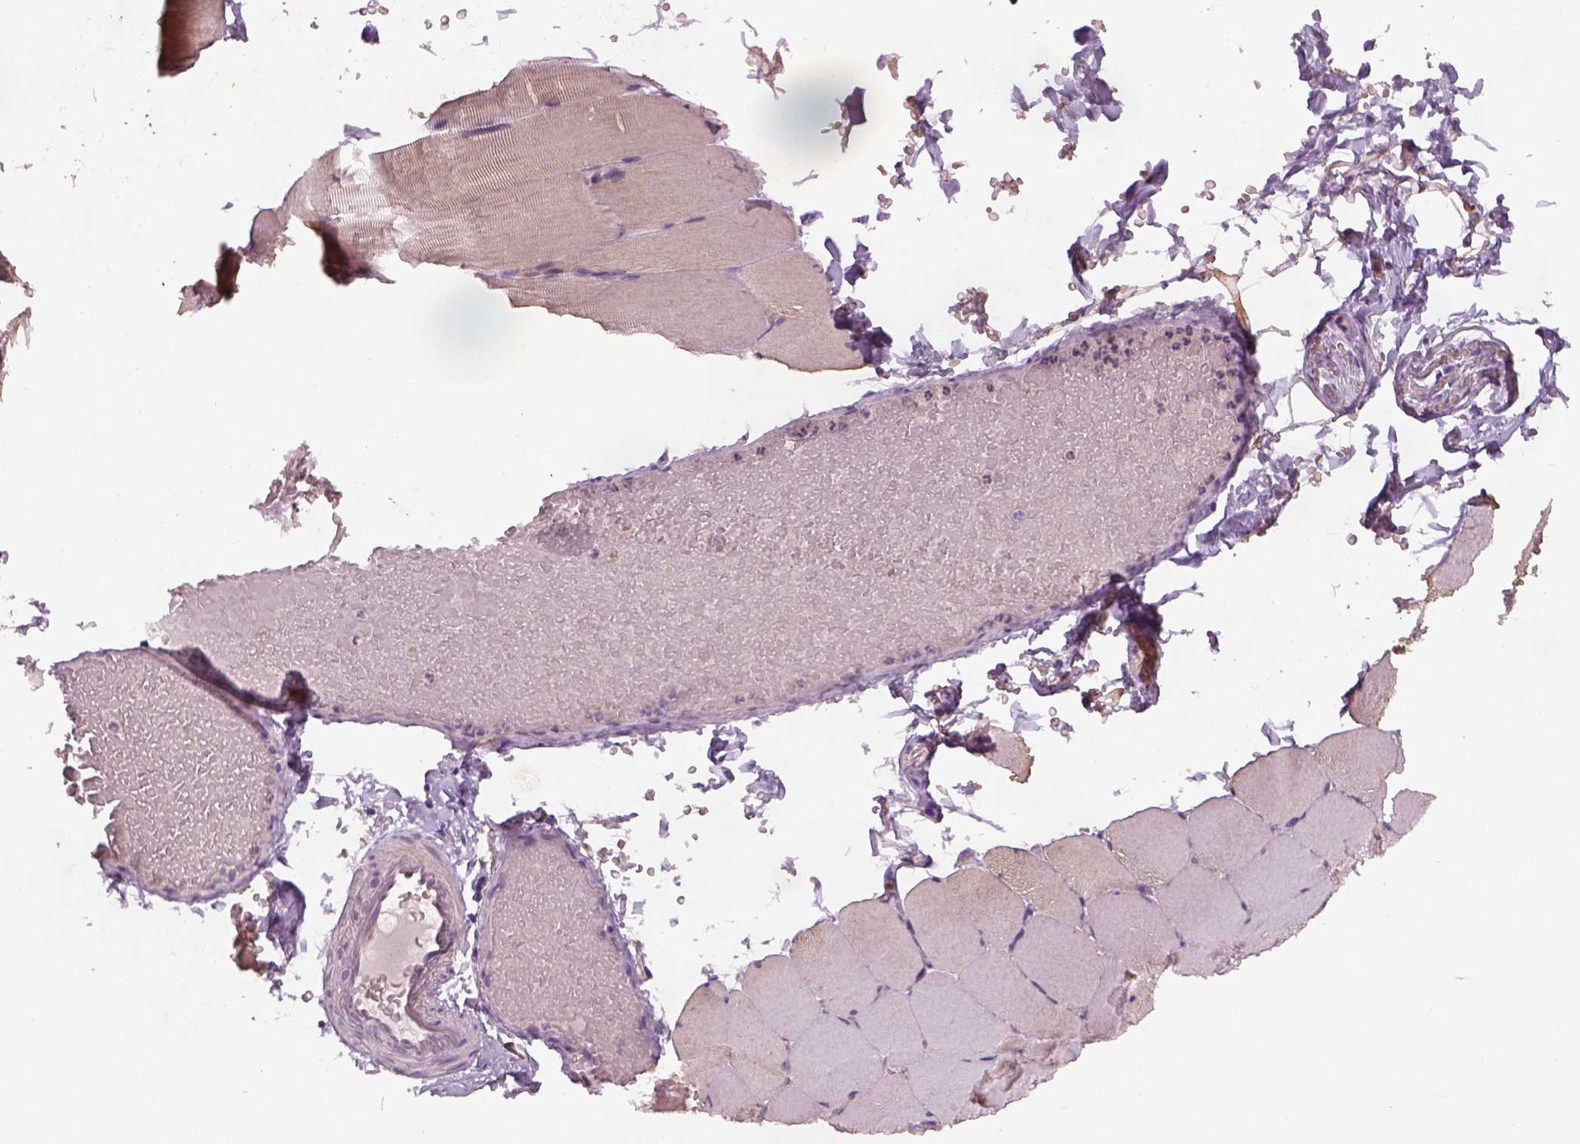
{"staining": {"intensity": "weak", "quantity": "<25%", "location": "cytoplasmic/membranous"}, "tissue": "skeletal muscle", "cell_type": "Myocytes", "image_type": "normal", "snomed": [{"axis": "morphology", "description": "Normal tissue, NOS"}, {"axis": "topography", "description": "Skeletal muscle"}], "caption": "DAB (3,3'-diaminobenzidine) immunohistochemical staining of normal human skeletal muscle demonstrates no significant expression in myocytes. (DAB immunohistochemistry, high magnification).", "gene": "GDNF", "patient": {"sex": "female", "age": 37}}